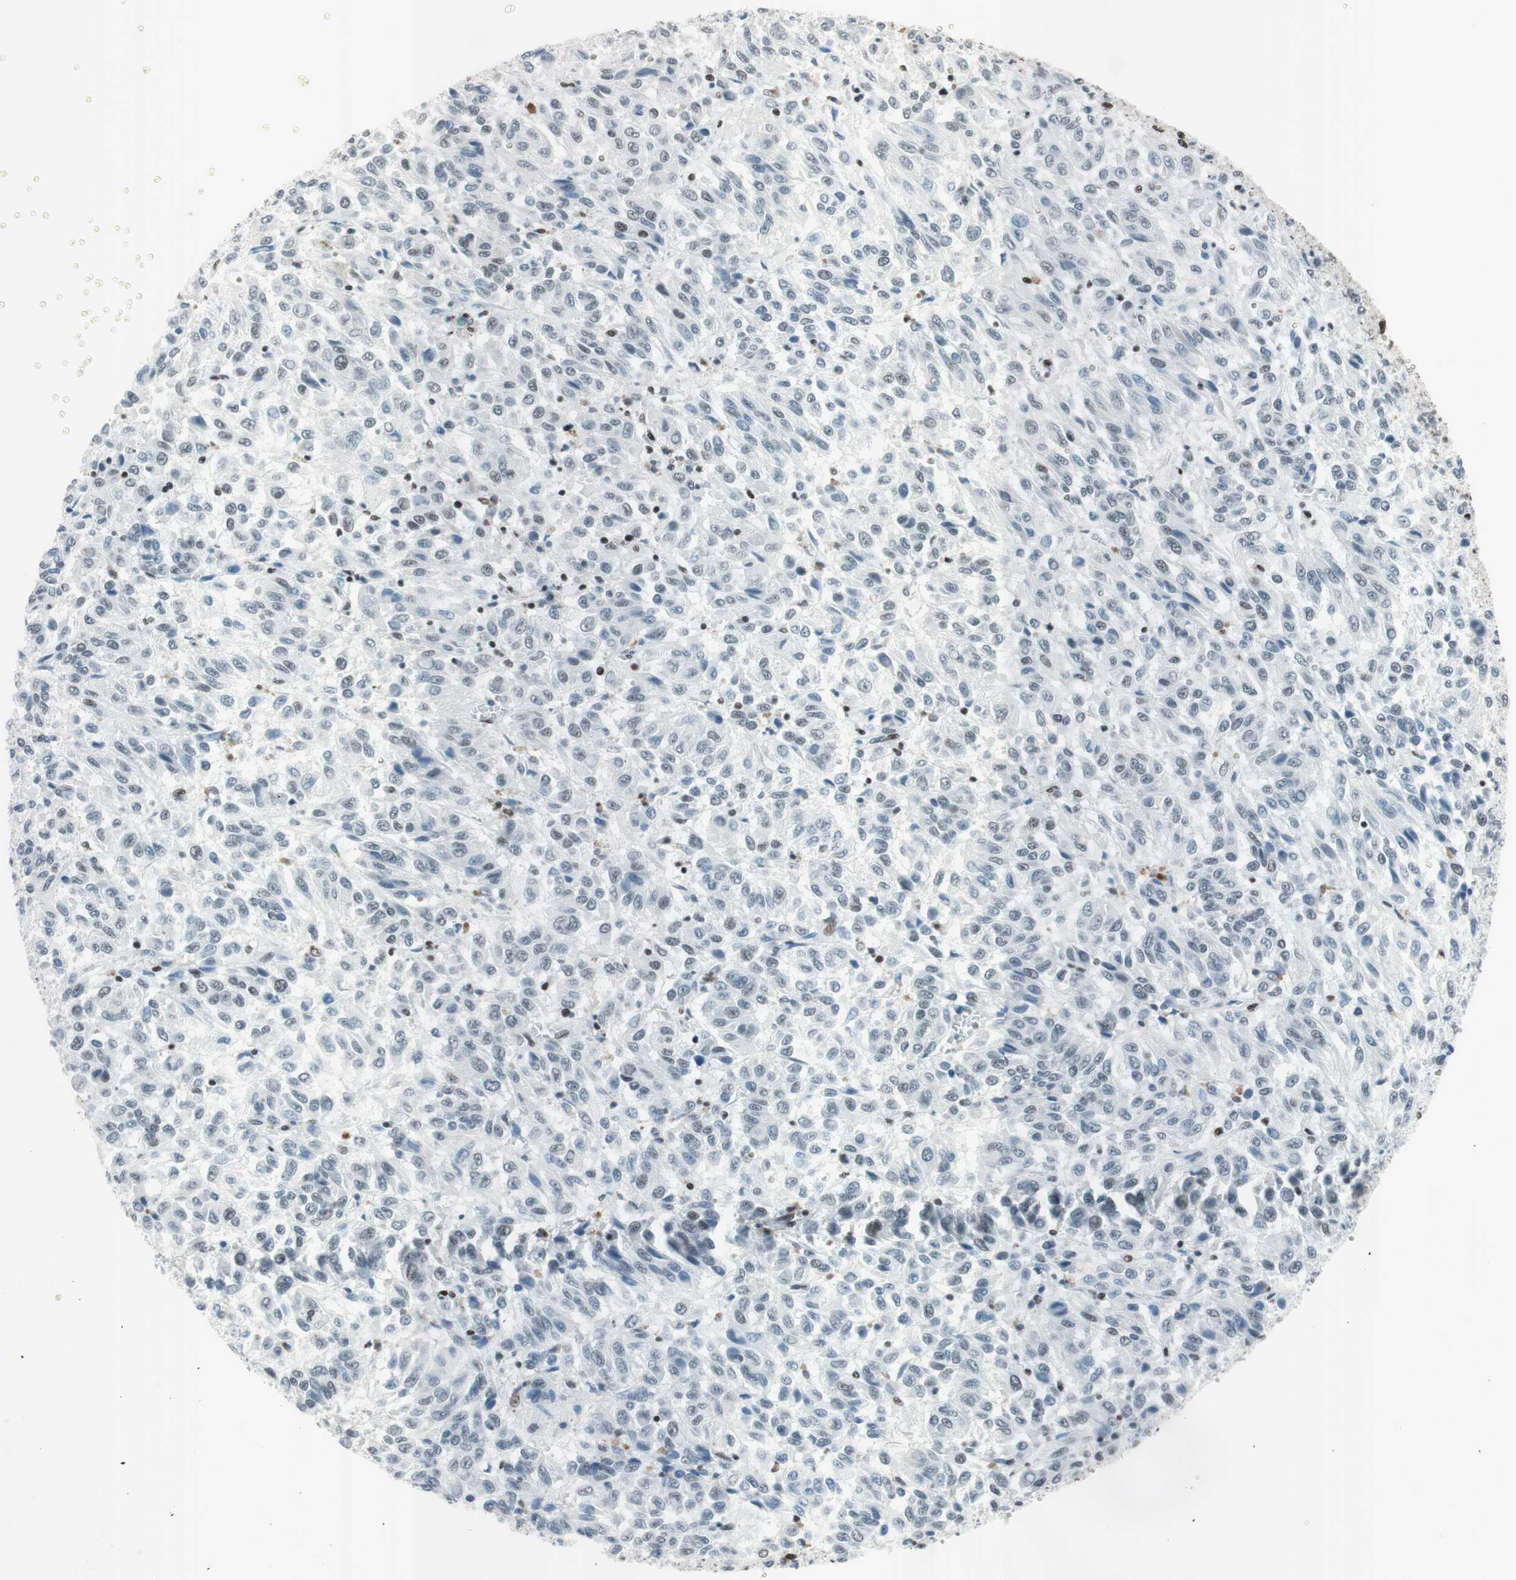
{"staining": {"intensity": "weak", "quantity": "<25%", "location": "nuclear"}, "tissue": "melanoma", "cell_type": "Tumor cells", "image_type": "cancer", "snomed": [{"axis": "morphology", "description": "Malignant melanoma, Metastatic site"}, {"axis": "topography", "description": "Lung"}], "caption": "Immunohistochemistry of human melanoma shows no positivity in tumor cells.", "gene": "ARID1A", "patient": {"sex": "male", "age": 64}}